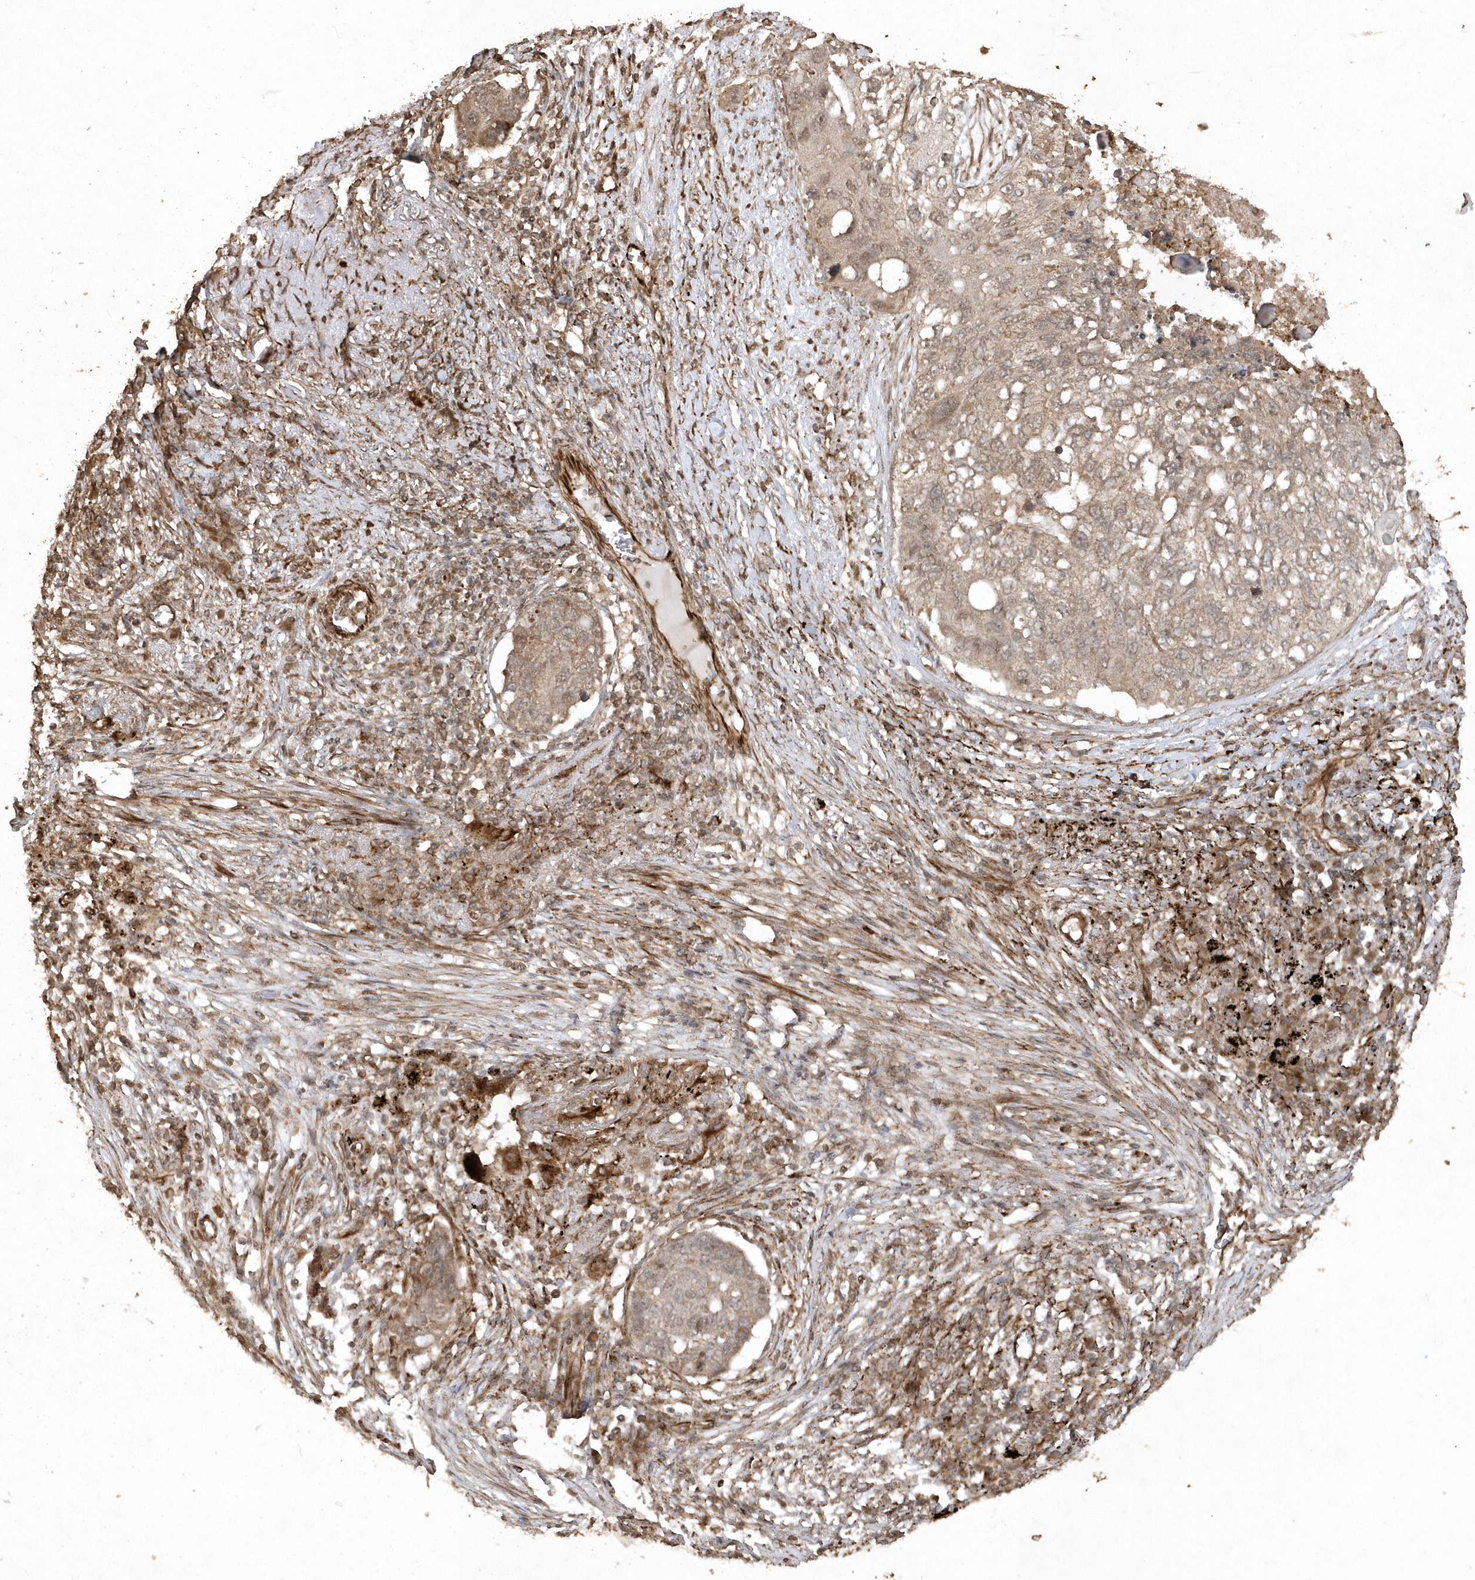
{"staining": {"intensity": "weak", "quantity": ">75%", "location": "cytoplasmic/membranous,nuclear"}, "tissue": "lung cancer", "cell_type": "Tumor cells", "image_type": "cancer", "snomed": [{"axis": "morphology", "description": "Squamous cell carcinoma, NOS"}, {"axis": "topography", "description": "Lung"}], "caption": "Protein expression by immunohistochemistry reveals weak cytoplasmic/membranous and nuclear staining in approximately >75% of tumor cells in lung squamous cell carcinoma.", "gene": "AVPI1", "patient": {"sex": "female", "age": 63}}